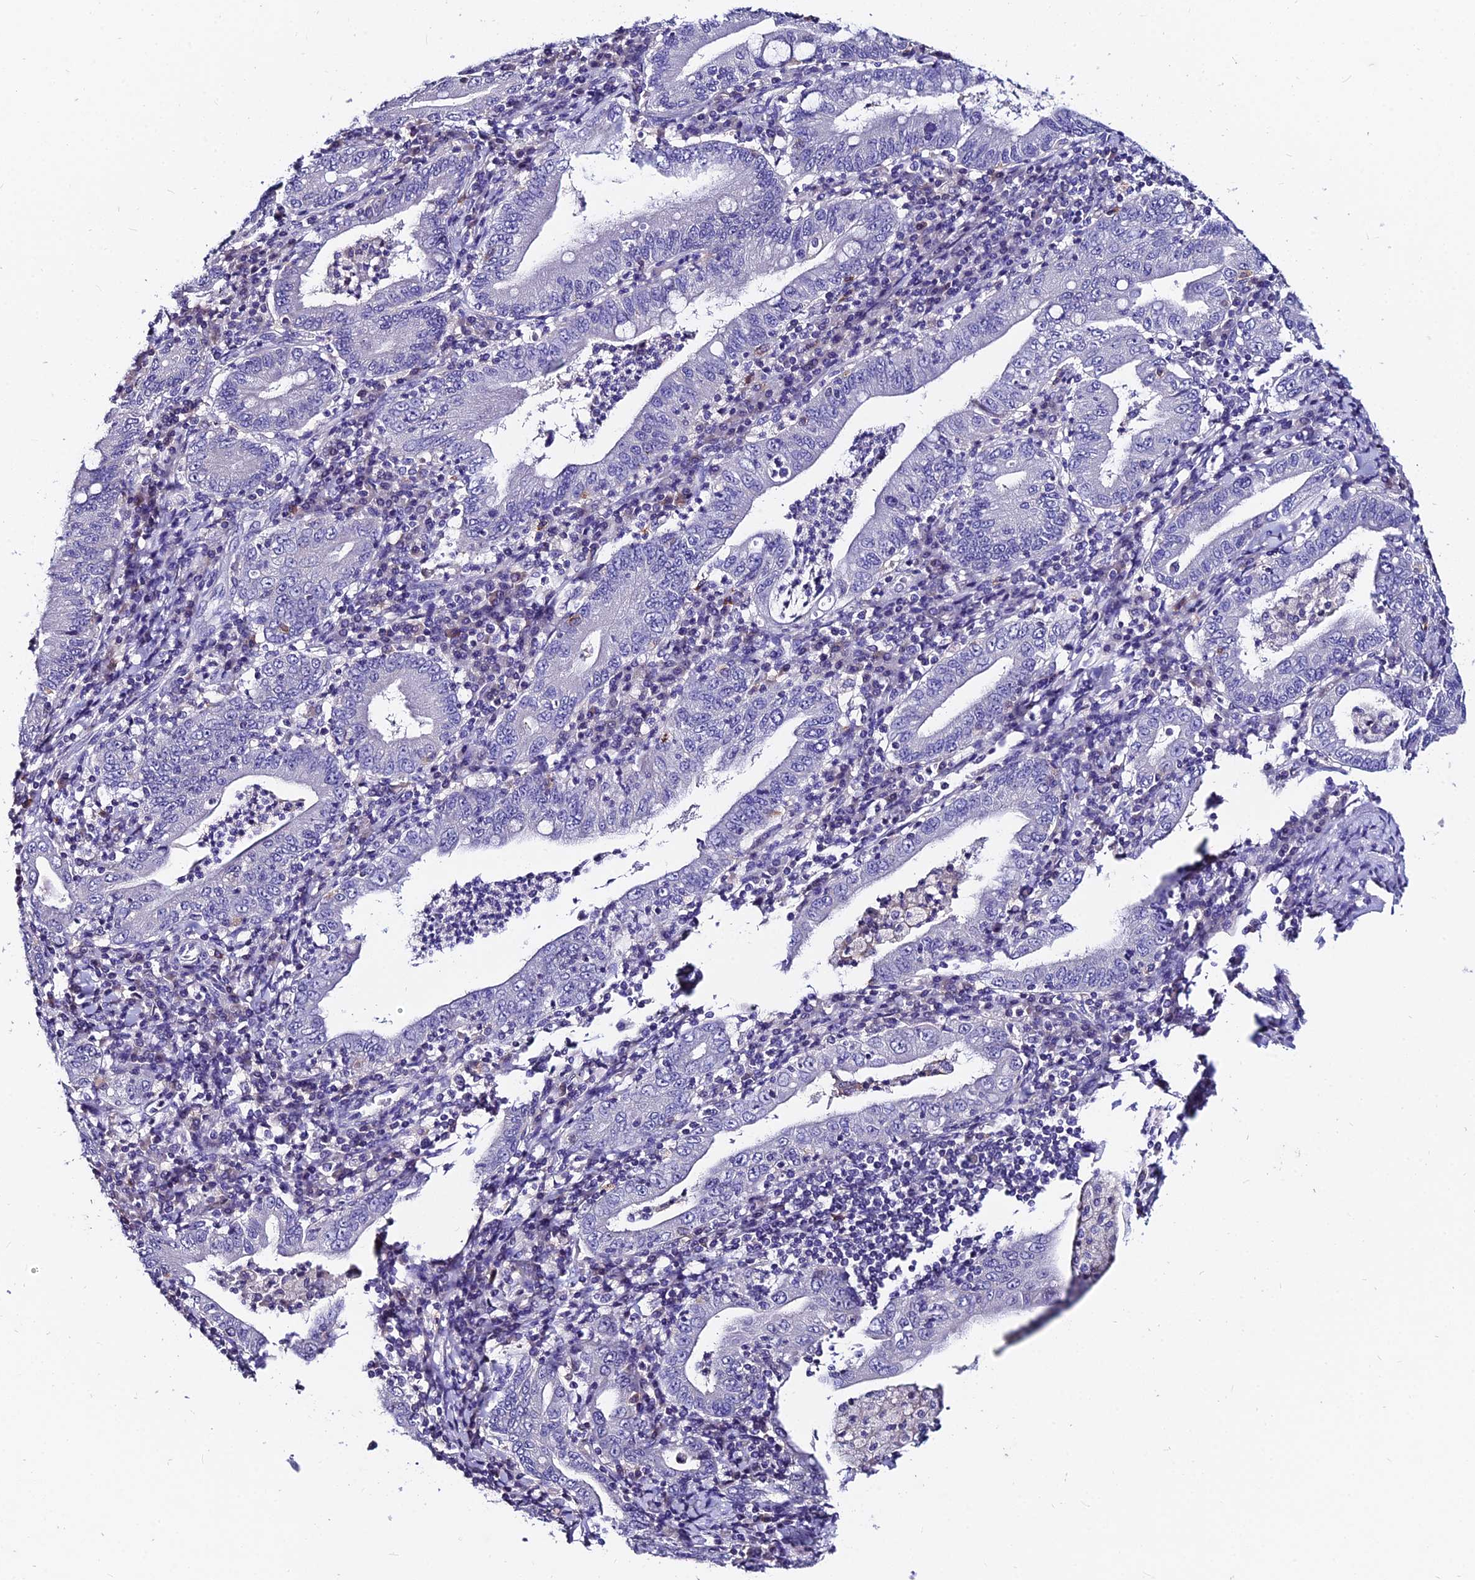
{"staining": {"intensity": "negative", "quantity": "none", "location": "none"}, "tissue": "stomach cancer", "cell_type": "Tumor cells", "image_type": "cancer", "snomed": [{"axis": "morphology", "description": "Normal tissue, NOS"}, {"axis": "morphology", "description": "Adenocarcinoma, NOS"}, {"axis": "topography", "description": "Esophagus"}, {"axis": "topography", "description": "Stomach, upper"}, {"axis": "topography", "description": "Peripheral nerve tissue"}], "caption": "High magnification brightfield microscopy of adenocarcinoma (stomach) stained with DAB (3,3'-diaminobenzidine) (brown) and counterstained with hematoxylin (blue): tumor cells show no significant expression.", "gene": "LGALS7", "patient": {"sex": "male", "age": 62}}